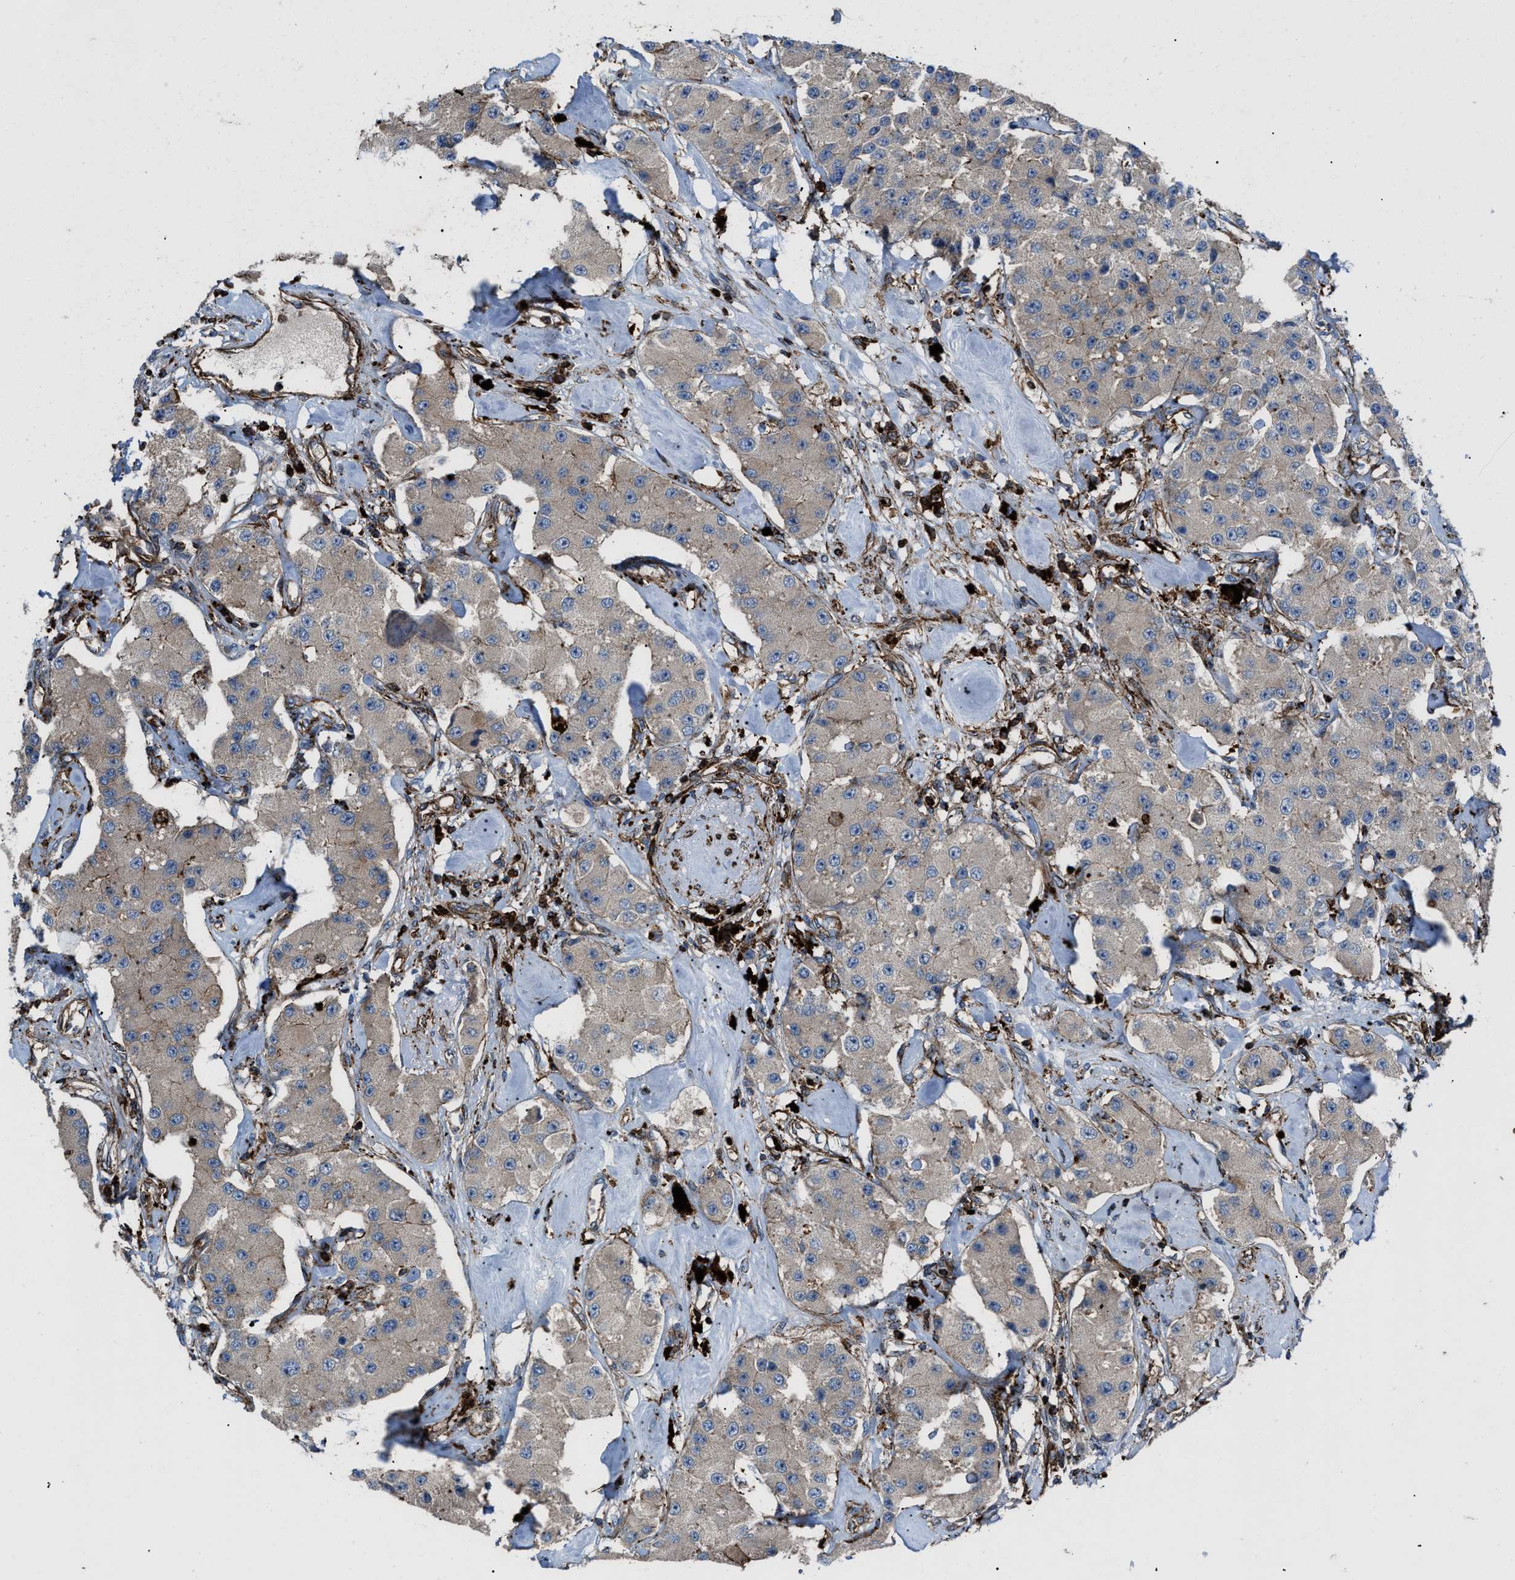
{"staining": {"intensity": "negative", "quantity": "none", "location": "none"}, "tissue": "carcinoid", "cell_type": "Tumor cells", "image_type": "cancer", "snomed": [{"axis": "morphology", "description": "Carcinoid, malignant, NOS"}, {"axis": "topography", "description": "Pancreas"}], "caption": "There is no significant positivity in tumor cells of carcinoid (malignant).", "gene": "AGPAT2", "patient": {"sex": "male", "age": 41}}